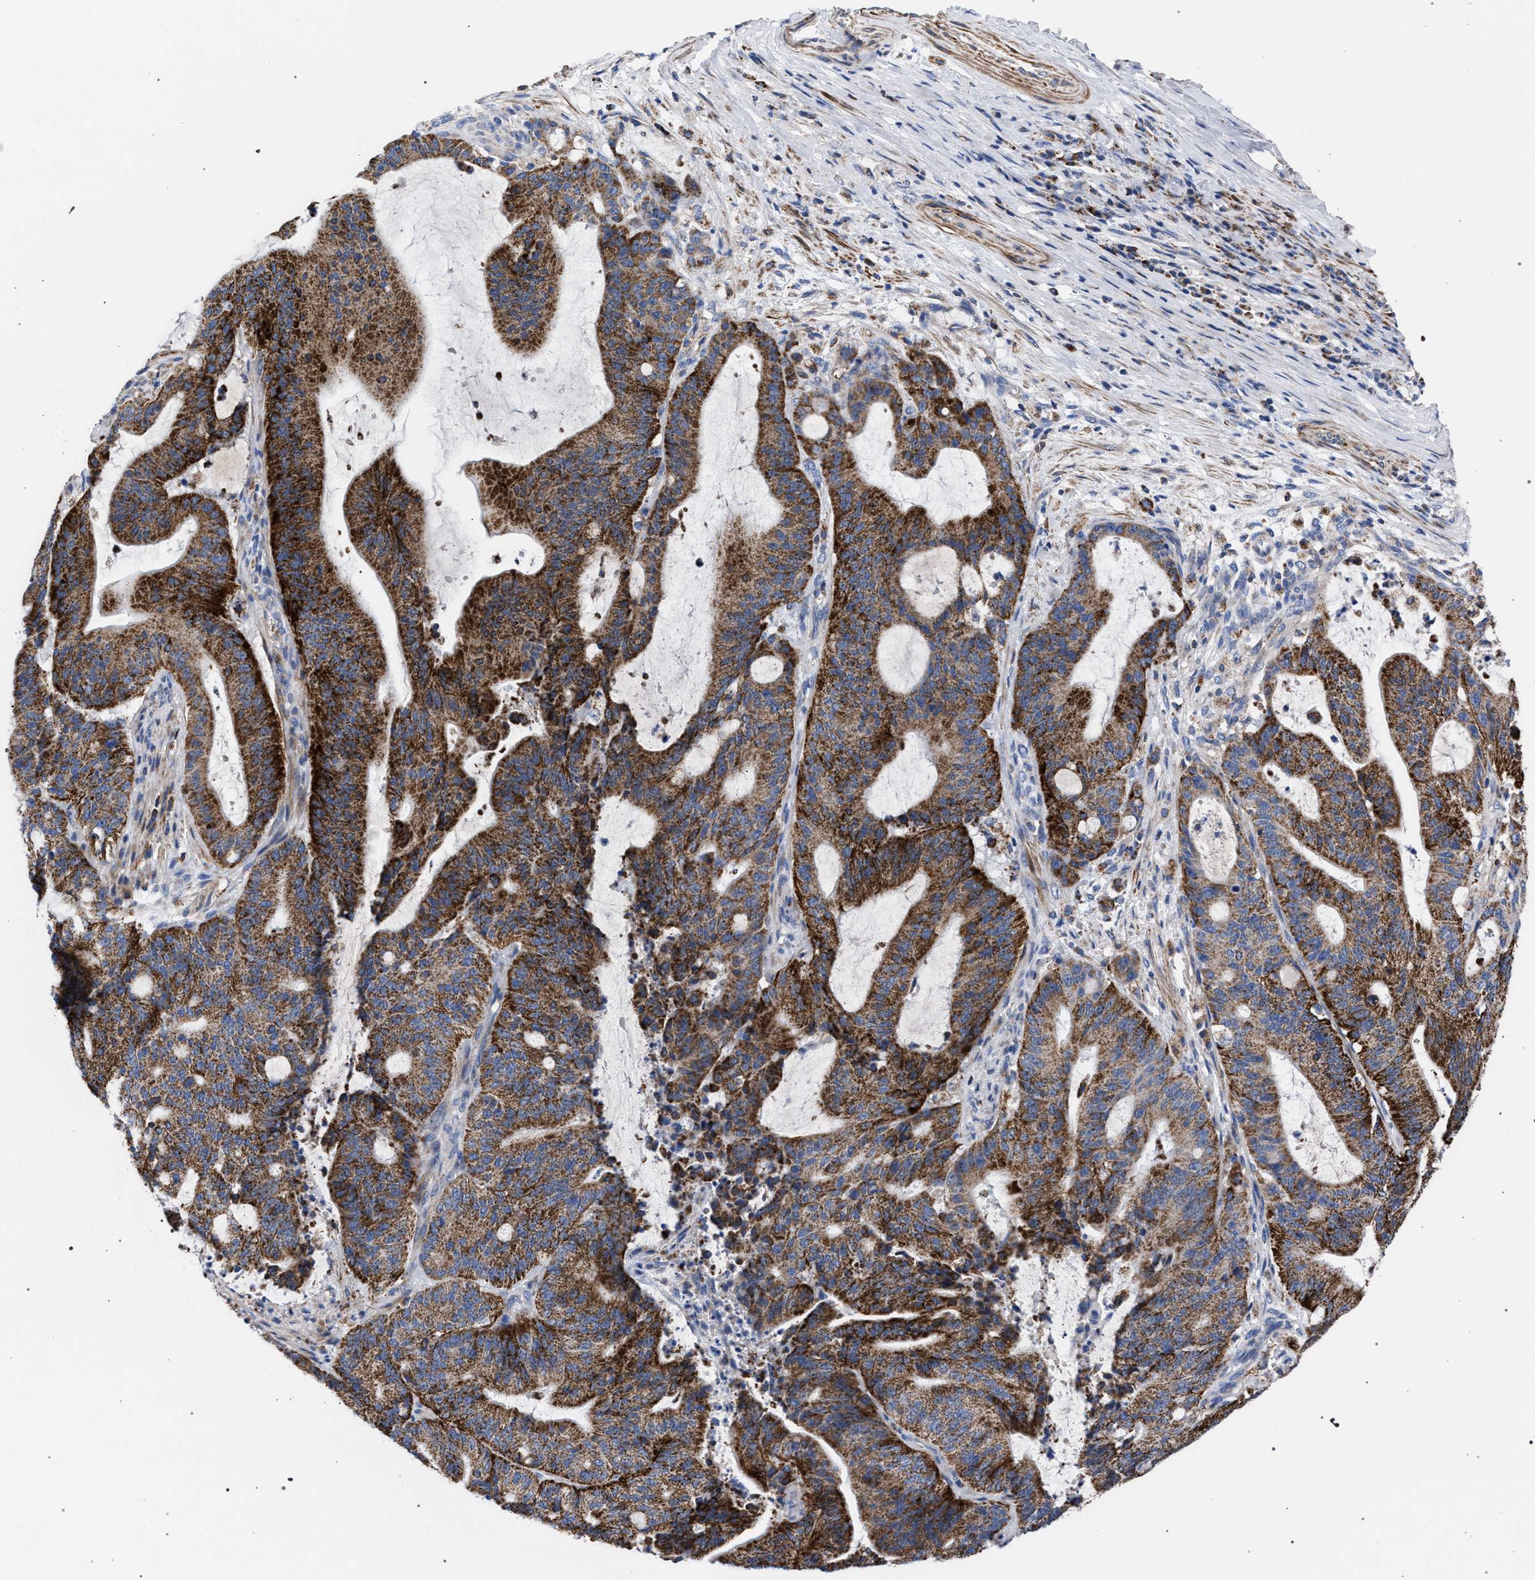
{"staining": {"intensity": "strong", "quantity": ">75%", "location": "cytoplasmic/membranous"}, "tissue": "liver cancer", "cell_type": "Tumor cells", "image_type": "cancer", "snomed": [{"axis": "morphology", "description": "Normal tissue, NOS"}, {"axis": "morphology", "description": "Cholangiocarcinoma"}, {"axis": "topography", "description": "Liver"}, {"axis": "topography", "description": "Peripheral nerve tissue"}], "caption": "The photomicrograph demonstrates staining of liver cancer (cholangiocarcinoma), revealing strong cytoplasmic/membranous protein expression (brown color) within tumor cells.", "gene": "ACADS", "patient": {"sex": "female", "age": 73}}